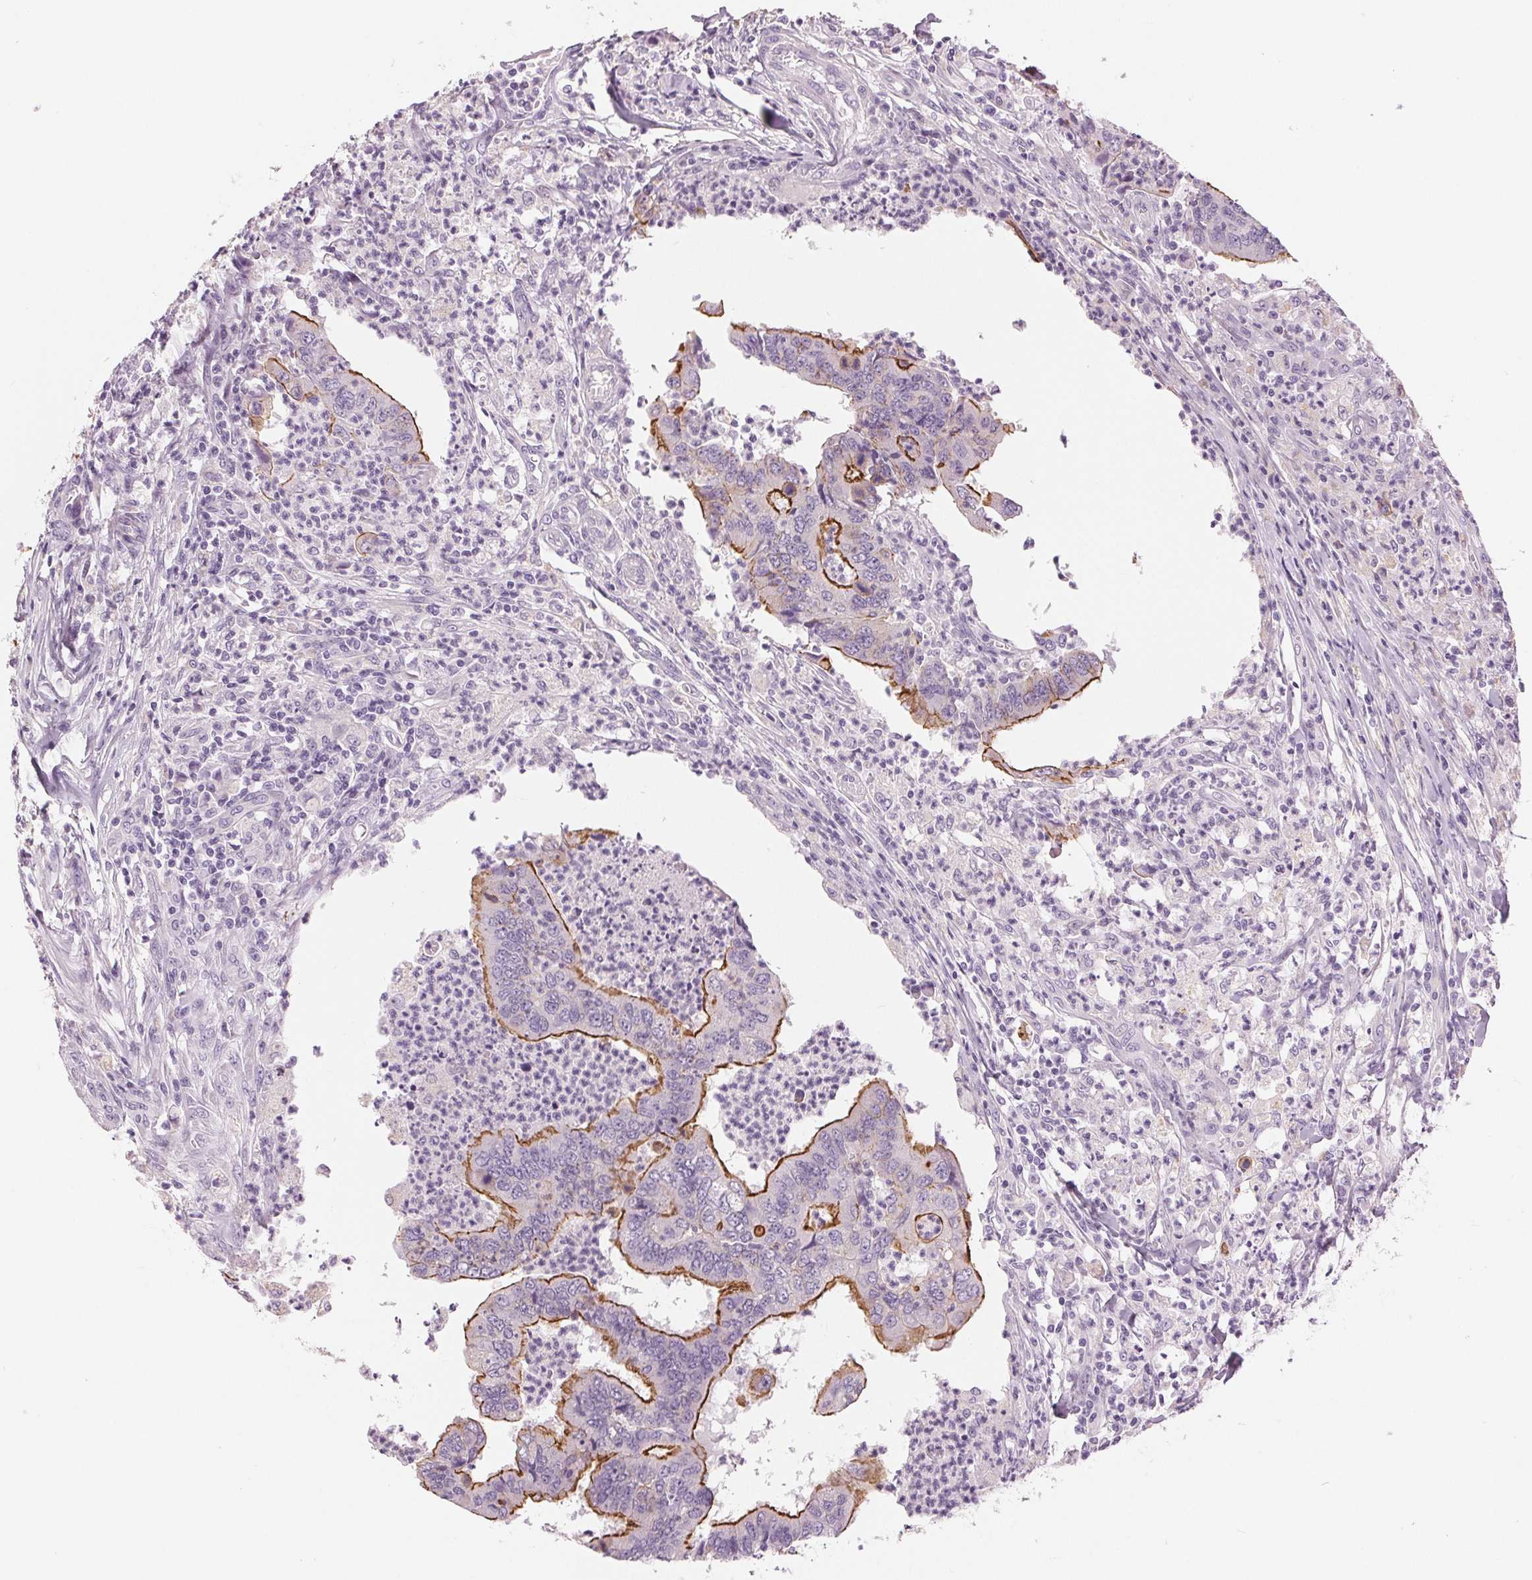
{"staining": {"intensity": "strong", "quantity": "<25%", "location": "cytoplasmic/membranous"}, "tissue": "colorectal cancer", "cell_type": "Tumor cells", "image_type": "cancer", "snomed": [{"axis": "morphology", "description": "Adenocarcinoma, NOS"}, {"axis": "topography", "description": "Colon"}], "caption": "This is a photomicrograph of IHC staining of colorectal cancer, which shows strong expression in the cytoplasmic/membranous of tumor cells.", "gene": "MISP", "patient": {"sex": "female", "age": 67}}